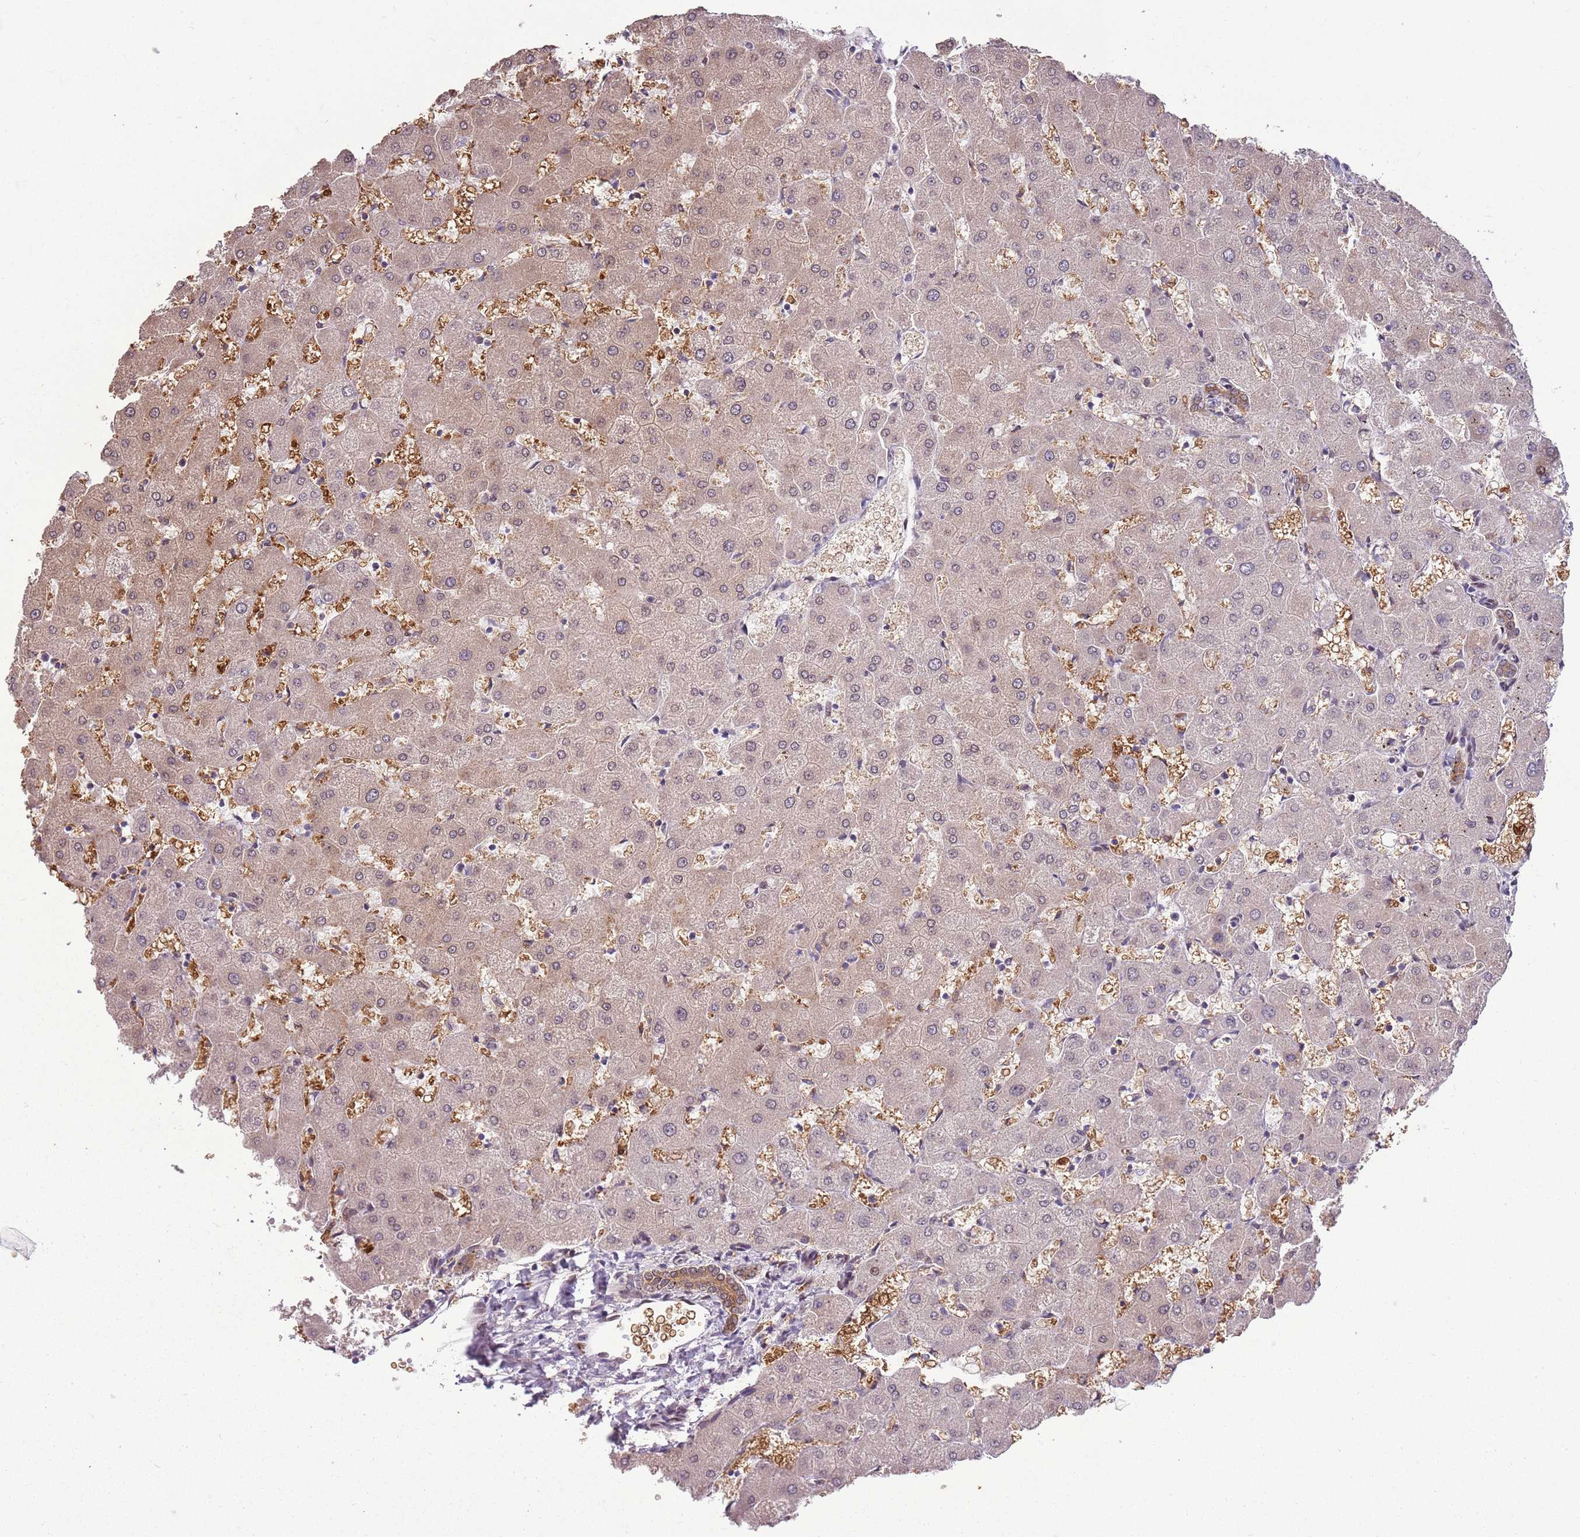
{"staining": {"intensity": "moderate", "quantity": ">75%", "location": "cytoplasmic/membranous"}, "tissue": "liver", "cell_type": "Cholangiocytes", "image_type": "normal", "snomed": [{"axis": "morphology", "description": "Normal tissue, NOS"}, {"axis": "topography", "description": "Liver"}], "caption": "This histopathology image displays immunohistochemistry staining of benign liver, with medium moderate cytoplasmic/membranous staining in about >75% of cholangiocytes.", "gene": "ZNF665", "patient": {"sex": "female", "age": 63}}